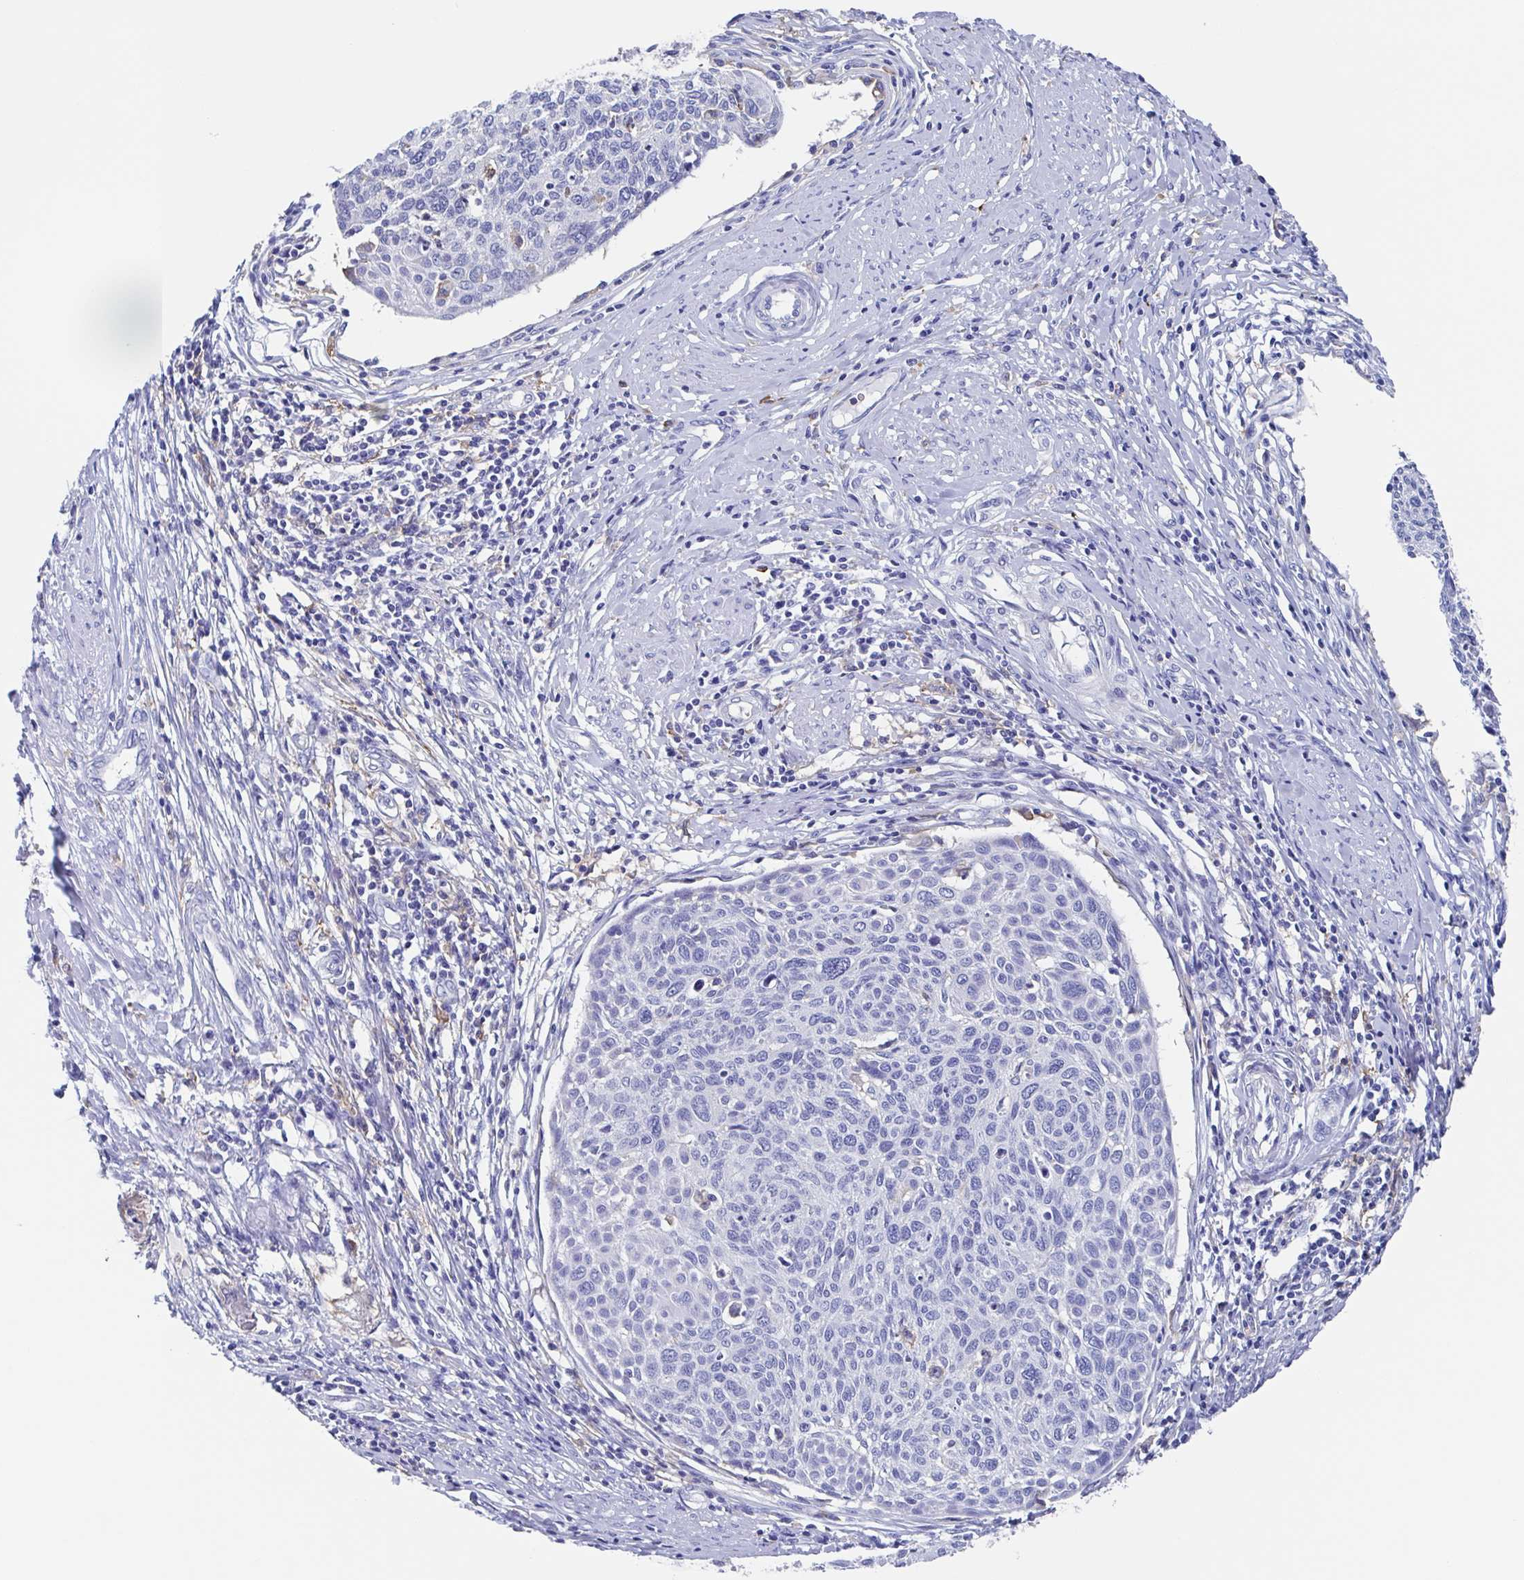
{"staining": {"intensity": "negative", "quantity": "none", "location": "none"}, "tissue": "cervical cancer", "cell_type": "Tumor cells", "image_type": "cancer", "snomed": [{"axis": "morphology", "description": "Squamous cell carcinoma, NOS"}, {"axis": "topography", "description": "Cervix"}], "caption": "This micrograph is of squamous cell carcinoma (cervical) stained with immunohistochemistry to label a protein in brown with the nuclei are counter-stained blue. There is no expression in tumor cells.", "gene": "FCGR3A", "patient": {"sex": "female", "age": 49}}